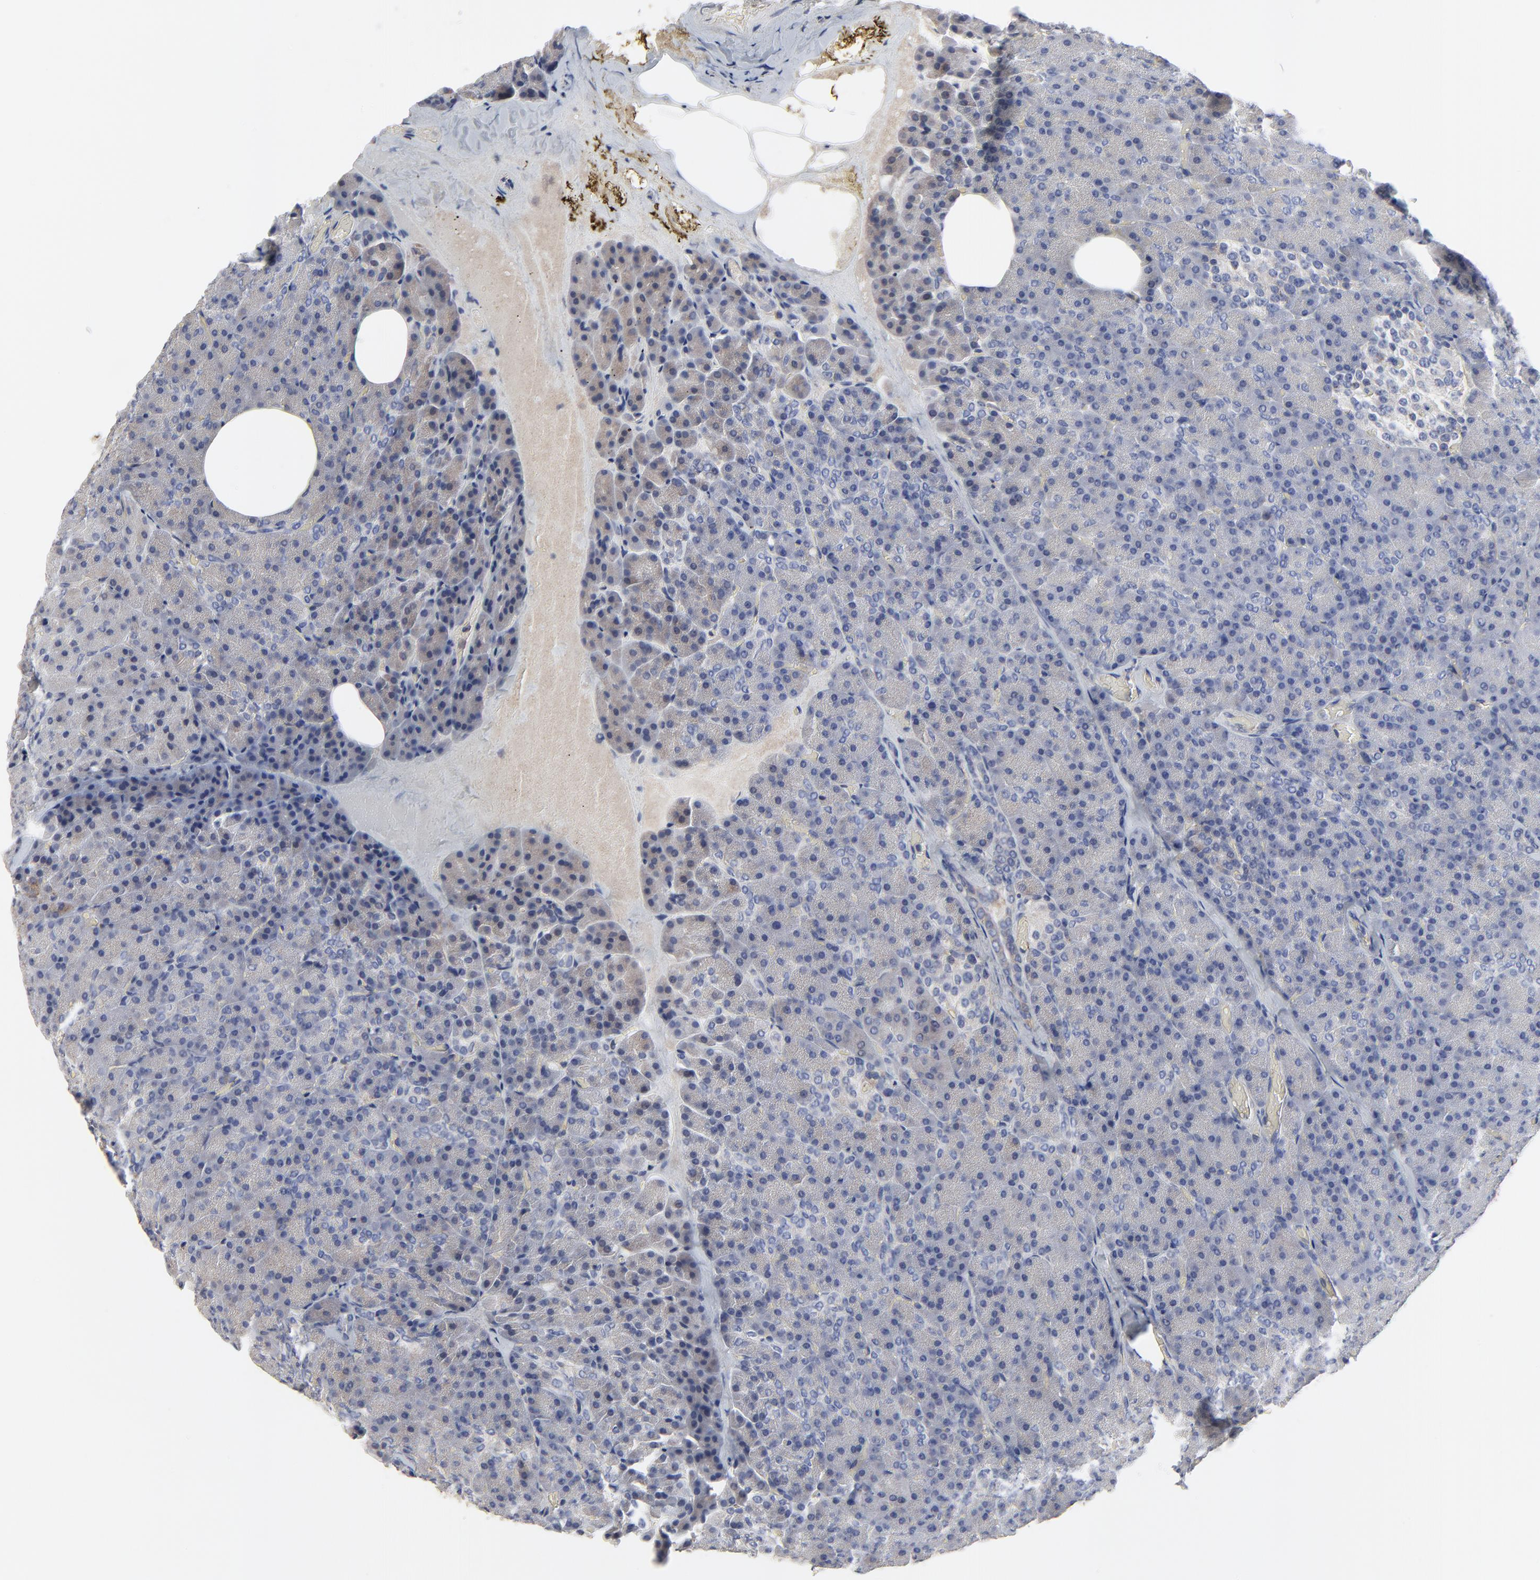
{"staining": {"intensity": "weak", "quantity": ">75%", "location": "cytoplasmic/membranous"}, "tissue": "pancreas", "cell_type": "Exocrine glandular cells", "image_type": "normal", "snomed": [{"axis": "morphology", "description": "Normal tissue, NOS"}, {"axis": "topography", "description": "Pancreas"}], "caption": "A micrograph of pancreas stained for a protein shows weak cytoplasmic/membranous brown staining in exocrine glandular cells. (brown staining indicates protein expression, while blue staining denotes nuclei).", "gene": "NXF3", "patient": {"sex": "female", "age": 35}}